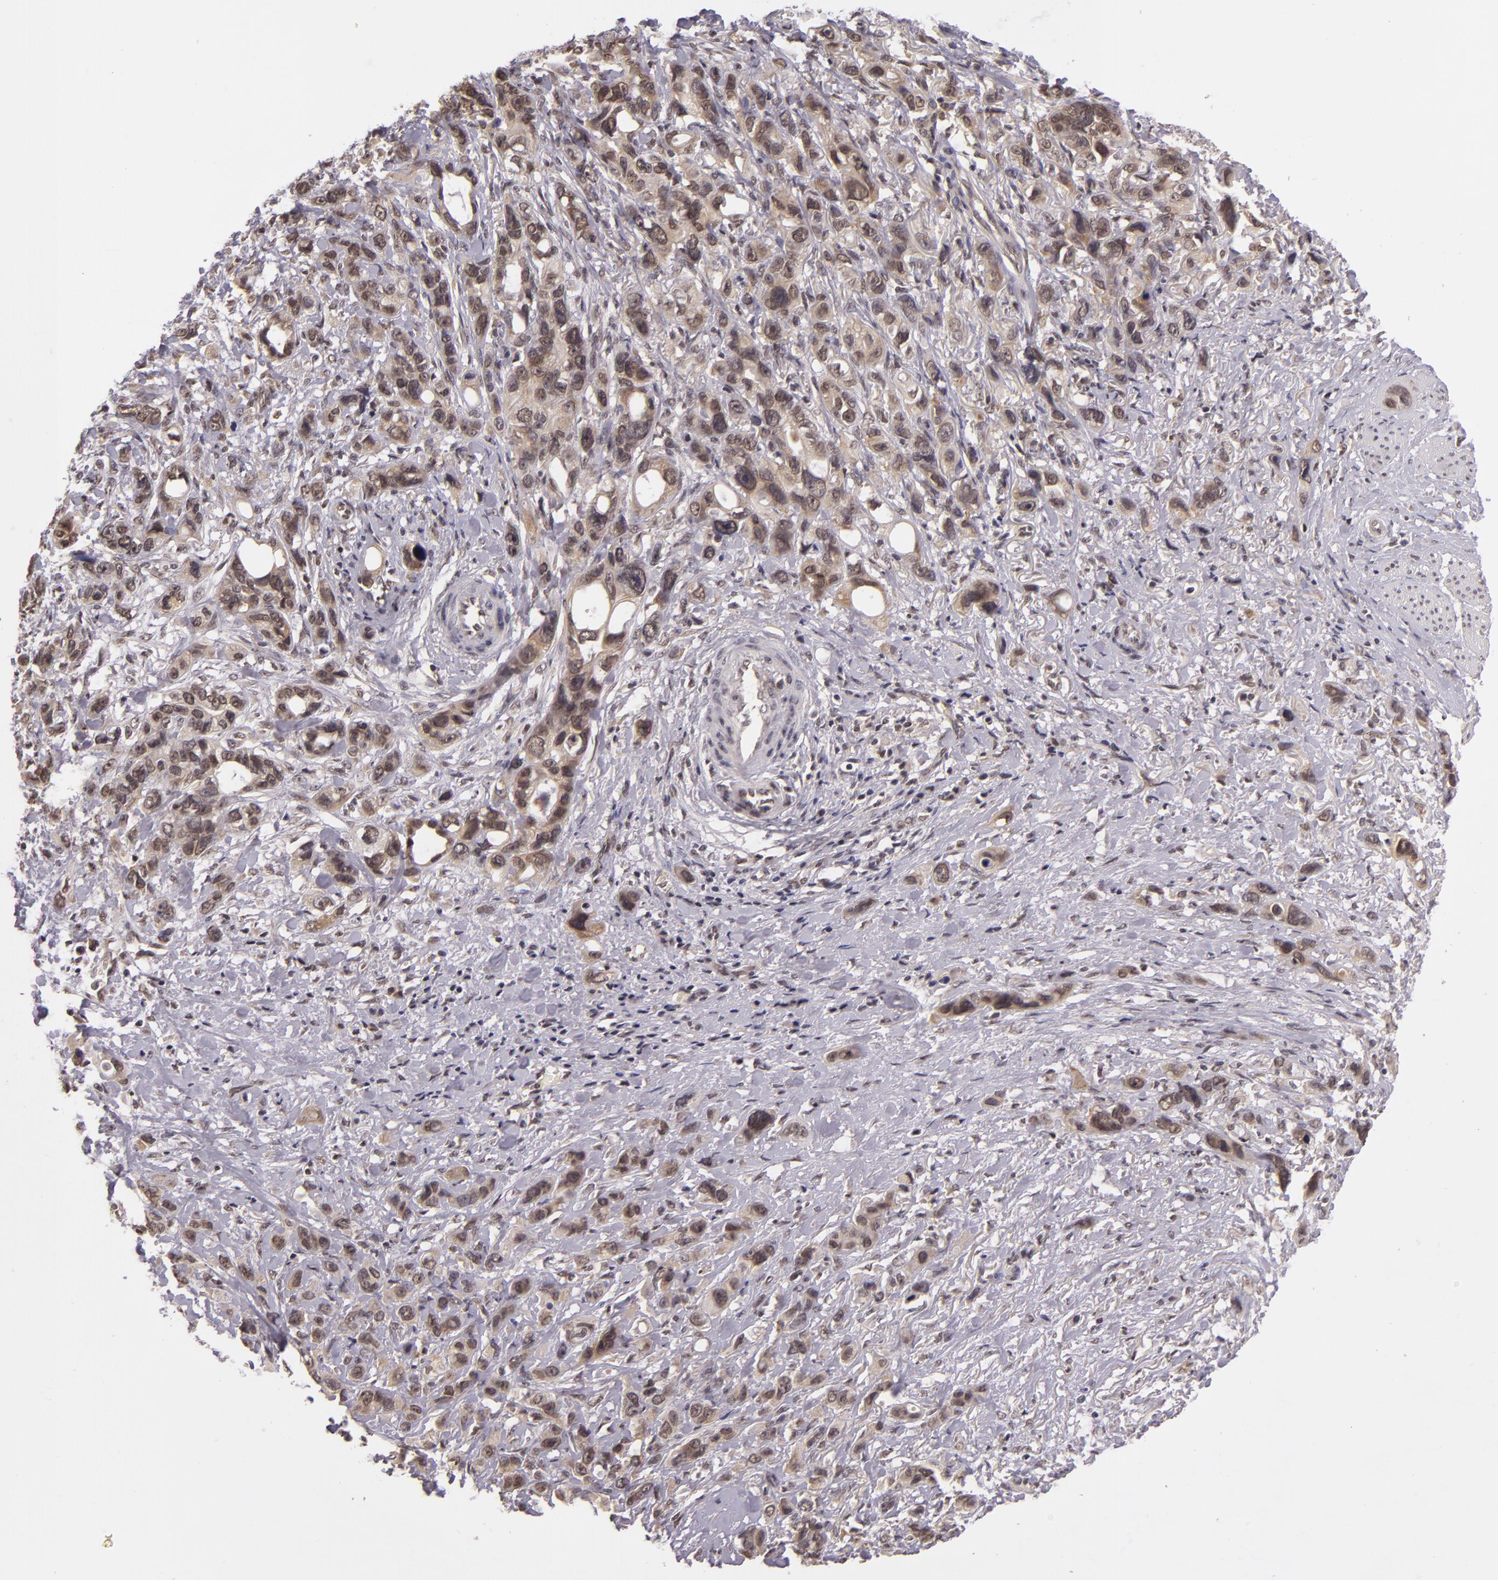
{"staining": {"intensity": "weak", "quantity": "25%-75%", "location": "cytoplasmic/membranous,nuclear"}, "tissue": "stomach cancer", "cell_type": "Tumor cells", "image_type": "cancer", "snomed": [{"axis": "morphology", "description": "Adenocarcinoma, NOS"}, {"axis": "topography", "description": "Stomach, upper"}], "caption": "High-magnification brightfield microscopy of stomach cancer (adenocarcinoma) stained with DAB (brown) and counterstained with hematoxylin (blue). tumor cells exhibit weak cytoplasmic/membranous and nuclear expression is seen in about25%-75% of cells. The staining was performed using DAB (3,3'-diaminobenzidine), with brown indicating positive protein expression. Nuclei are stained blue with hematoxylin.", "gene": "ALX1", "patient": {"sex": "male", "age": 47}}